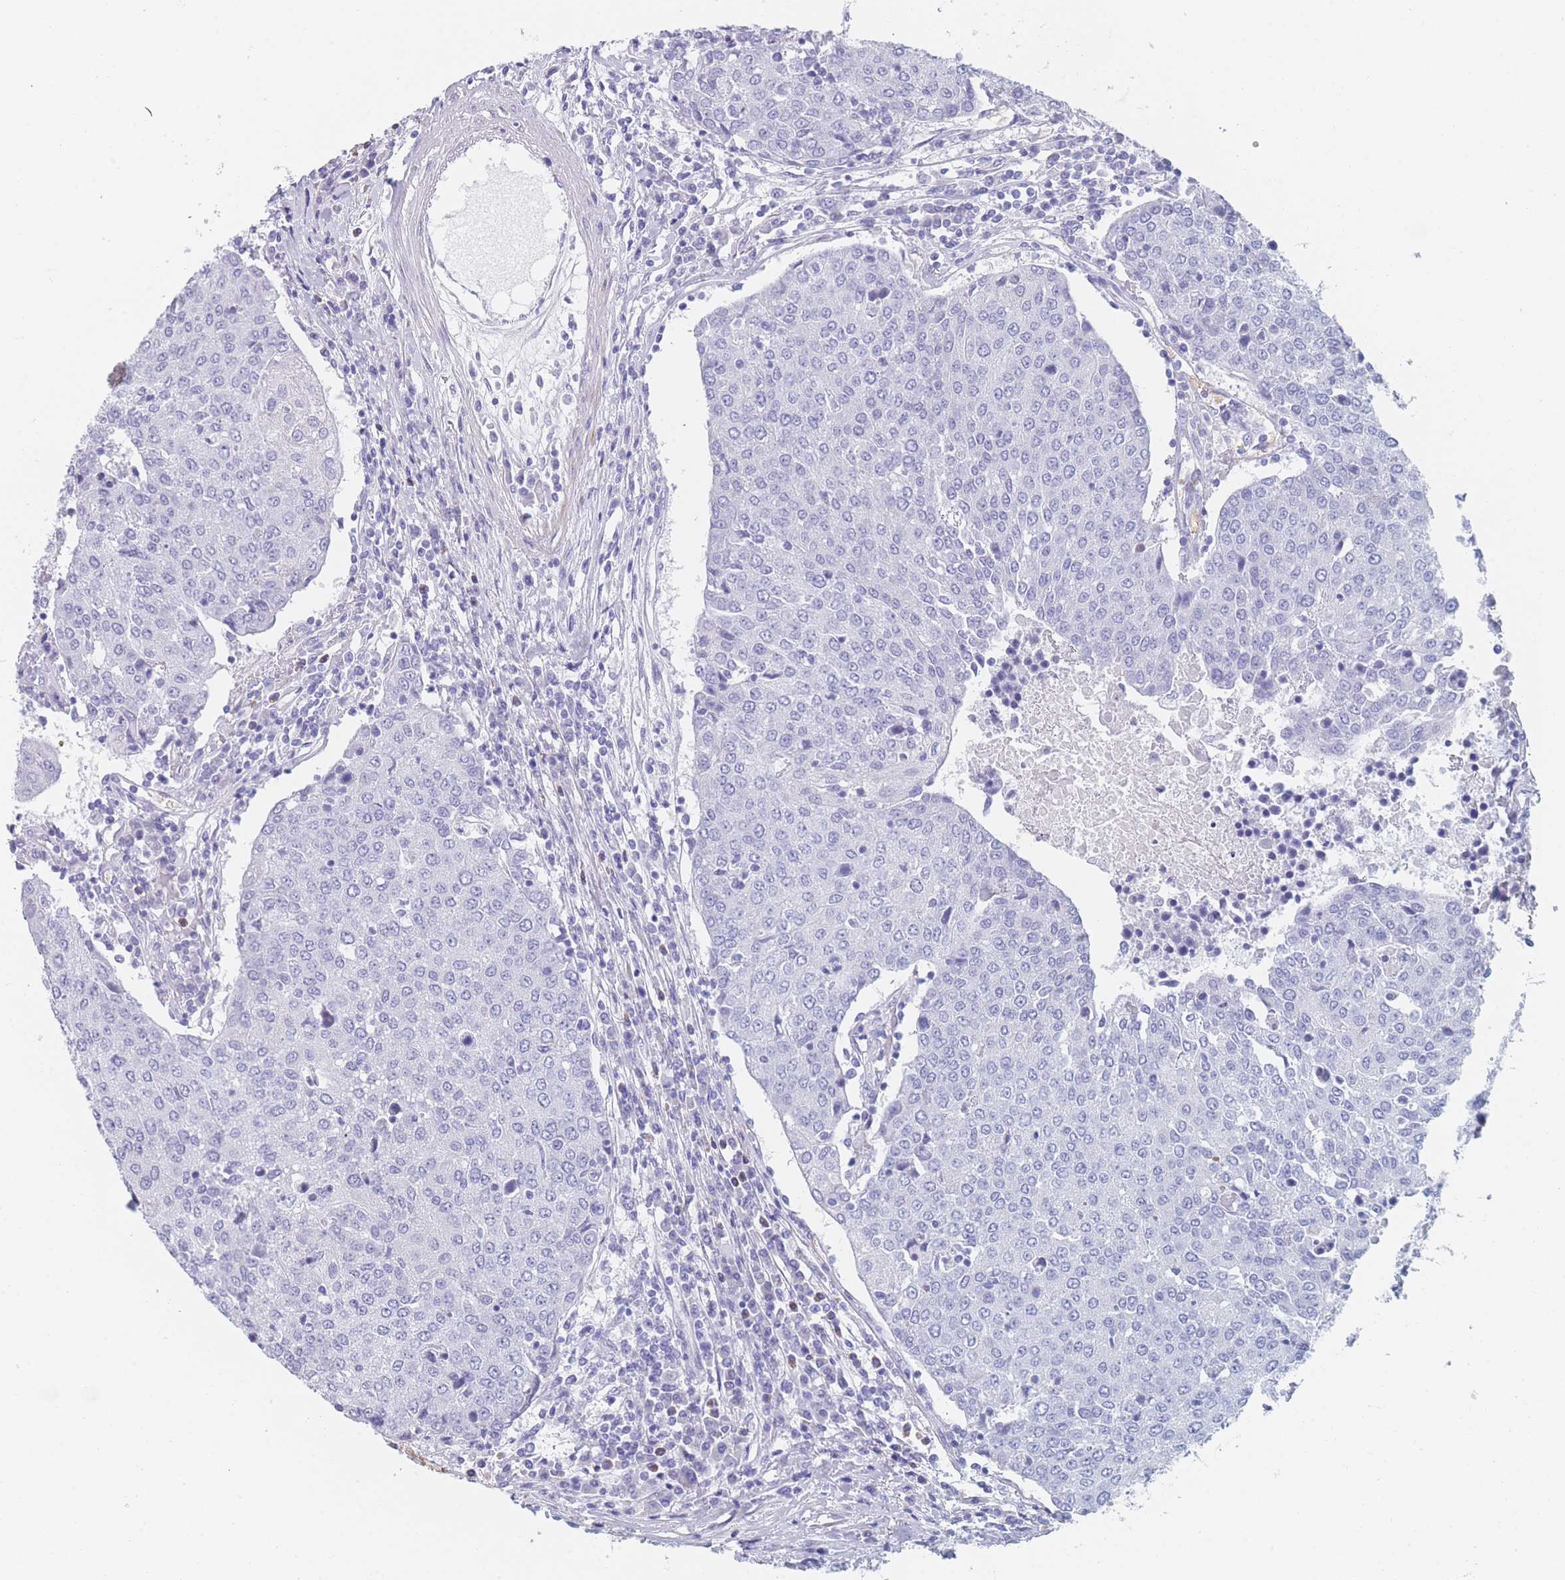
{"staining": {"intensity": "negative", "quantity": "none", "location": "none"}, "tissue": "urothelial cancer", "cell_type": "Tumor cells", "image_type": "cancer", "snomed": [{"axis": "morphology", "description": "Urothelial carcinoma, High grade"}, {"axis": "topography", "description": "Urinary bladder"}], "caption": "Urothelial cancer was stained to show a protein in brown. There is no significant expression in tumor cells.", "gene": "OR5D16", "patient": {"sex": "female", "age": 85}}